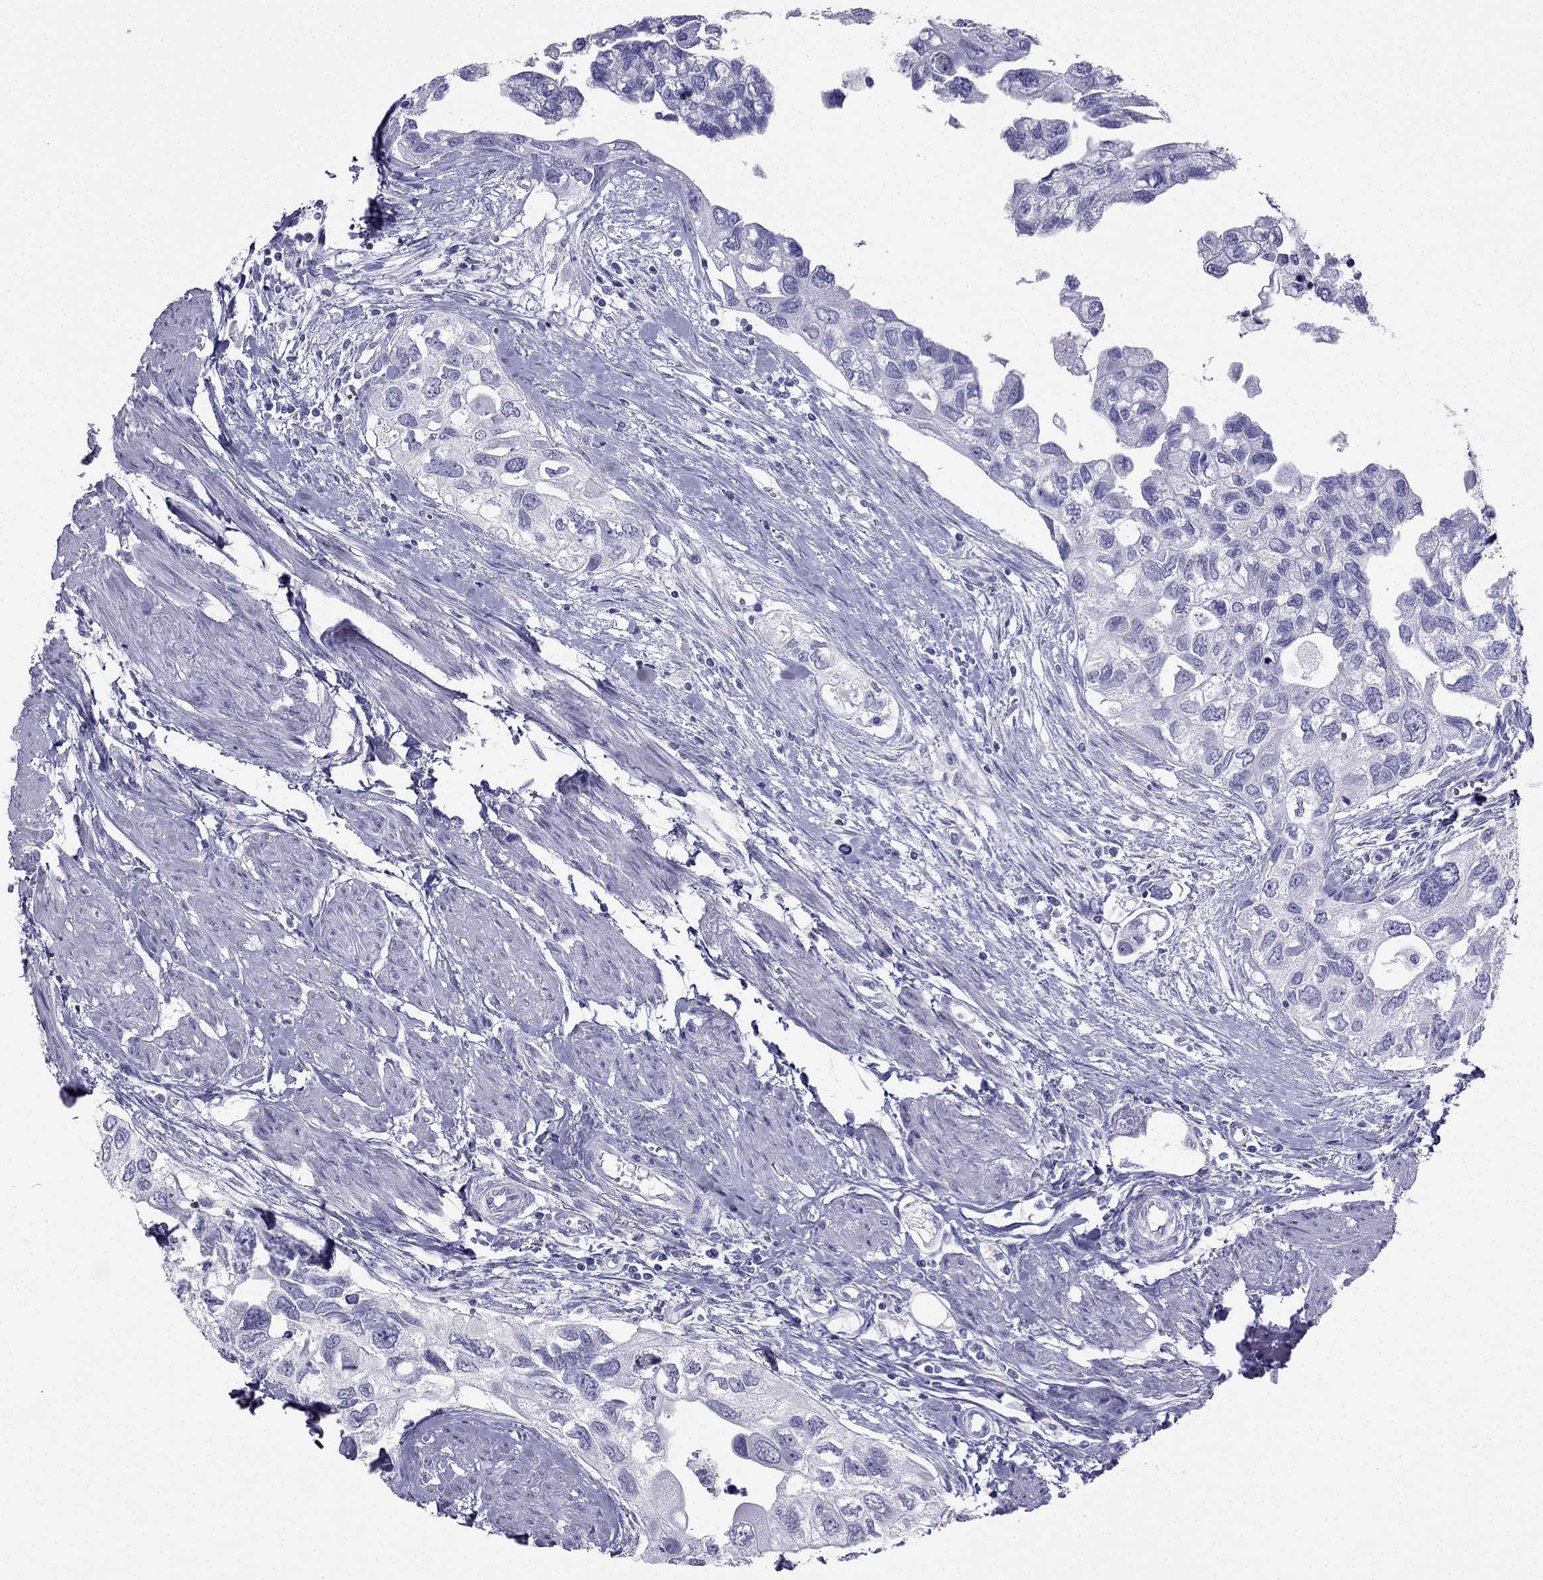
{"staining": {"intensity": "negative", "quantity": "none", "location": "none"}, "tissue": "urothelial cancer", "cell_type": "Tumor cells", "image_type": "cancer", "snomed": [{"axis": "morphology", "description": "Urothelial carcinoma, High grade"}, {"axis": "topography", "description": "Urinary bladder"}], "caption": "High magnification brightfield microscopy of high-grade urothelial carcinoma stained with DAB (brown) and counterstained with hematoxylin (blue): tumor cells show no significant expression. Brightfield microscopy of immunohistochemistry (IHC) stained with DAB (3,3'-diaminobenzidine) (brown) and hematoxylin (blue), captured at high magnification.", "gene": "SLC18A2", "patient": {"sex": "male", "age": 59}}